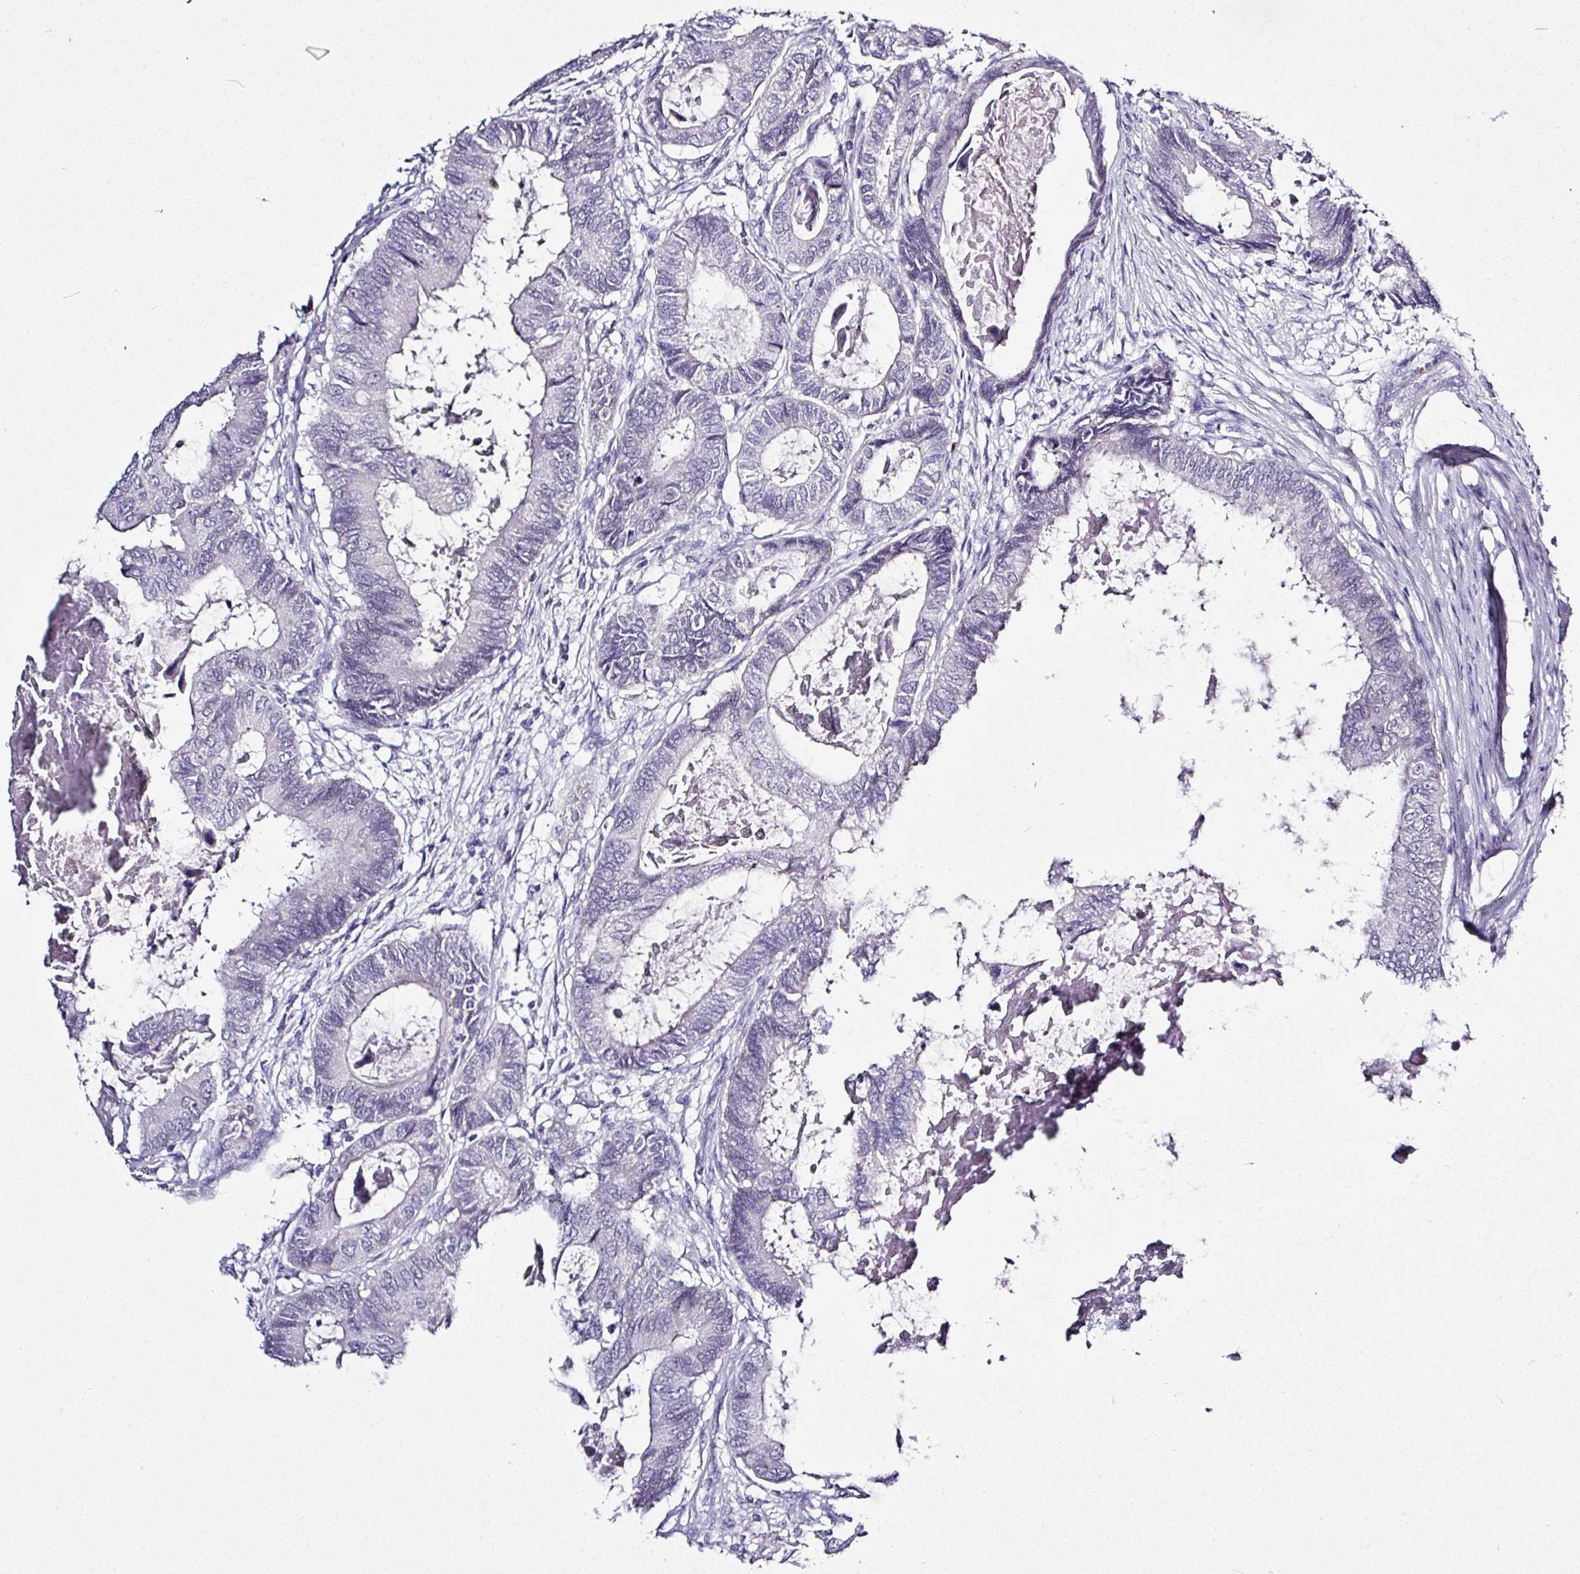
{"staining": {"intensity": "negative", "quantity": "none", "location": "none"}, "tissue": "colorectal cancer", "cell_type": "Tumor cells", "image_type": "cancer", "snomed": [{"axis": "morphology", "description": "Adenocarcinoma, NOS"}, {"axis": "topography", "description": "Colon"}], "caption": "The immunohistochemistry (IHC) histopathology image has no significant expression in tumor cells of colorectal adenocarcinoma tissue.", "gene": "BCL11A", "patient": {"sex": "male", "age": 85}}